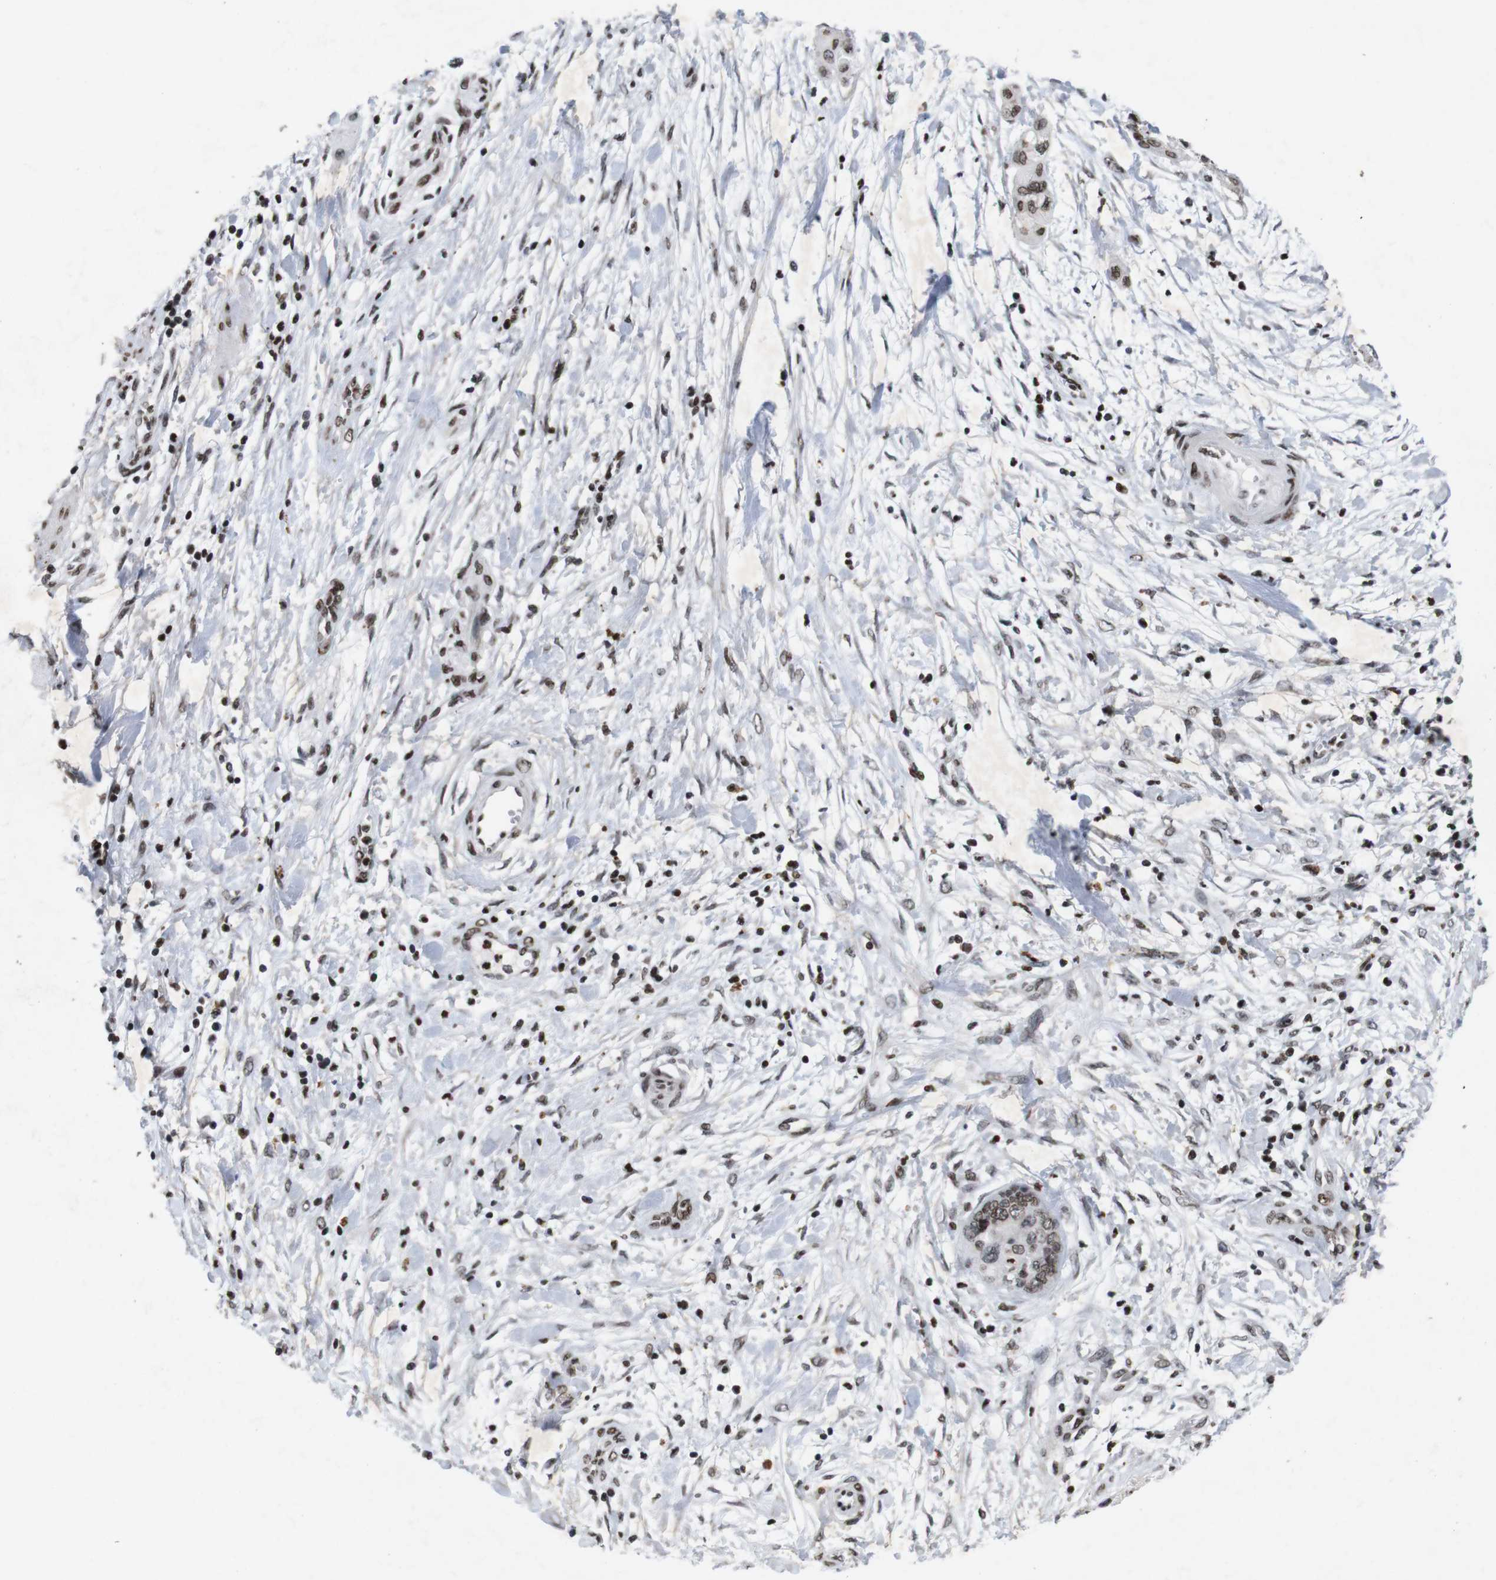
{"staining": {"intensity": "weak", "quantity": ">75%", "location": "nuclear"}, "tissue": "pancreatic cancer", "cell_type": "Tumor cells", "image_type": "cancer", "snomed": [{"axis": "morphology", "description": "Adenocarcinoma, NOS"}, {"axis": "topography", "description": "Pancreas"}], "caption": "This micrograph reveals immunohistochemistry (IHC) staining of pancreatic cancer (adenocarcinoma), with low weak nuclear staining in approximately >75% of tumor cells.", "gene": "MAGEH1", "patient": {"sex": "female", "age": 75}}